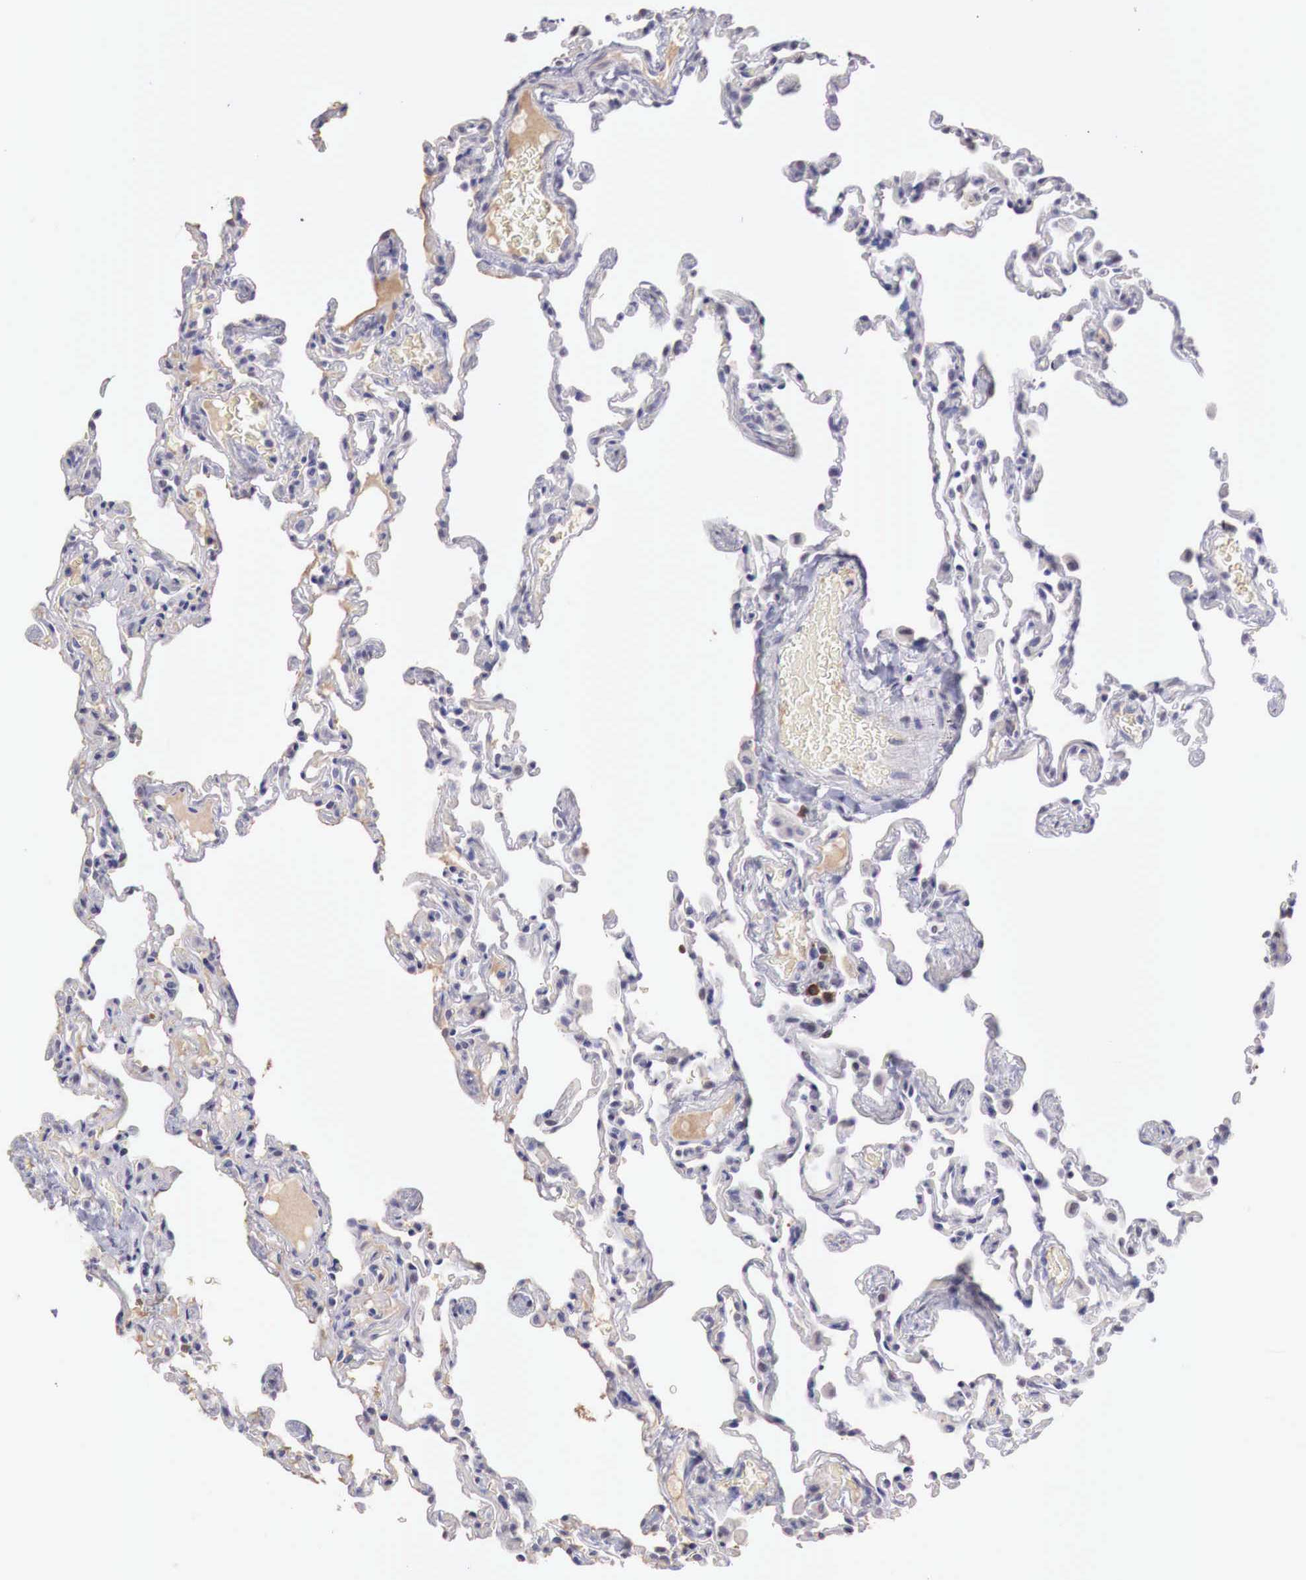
{"staining": {"intensity": "negative", "quantity": "none", "location": "none"}, "tissue": "lung", "cell_type": "Alveolar cells", "image_type": "normal", "snomed": [{"axis": "morphology", "description": "Normal tissue, NOS"}, {"axis": "topography", "description": "Lung"}], "caption": "A micrograph of lung stained for a protein exhibits no brown staining in alveolar cells. (Brightfield microscopy of DAB immunohistochemistry (IHC) at high magnification).", "gene": "XPNPEP2", "patient": {"sex": "female", "age": 61}}